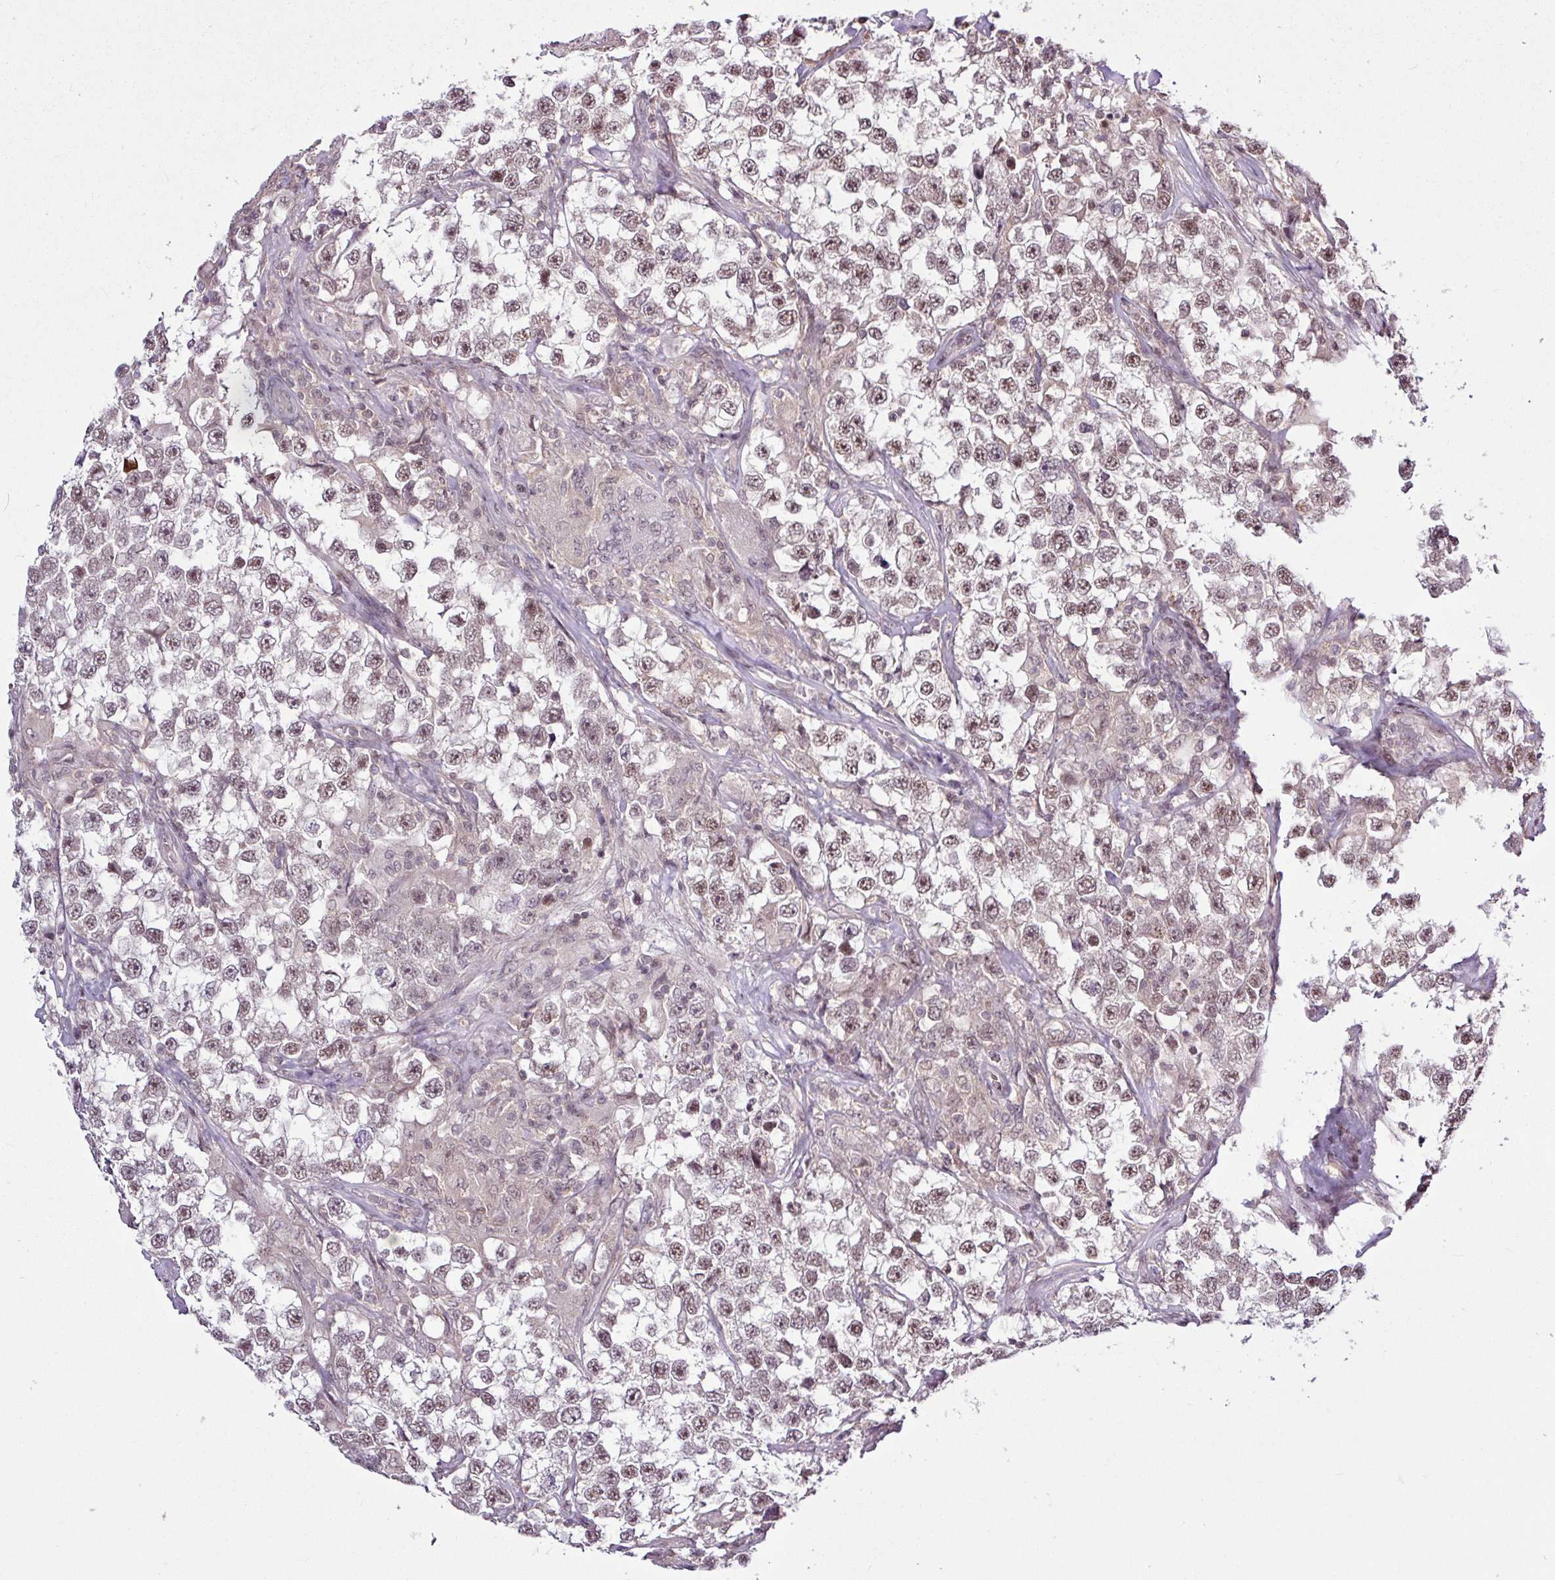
{"staining": {"intensity": "moderate", "quantity": ">75%", "location": "nuclear"}, "tissue": "testis cancer", "cell_type": "Tumor cells", "image_type": "cancer", "snomed": [{"axis": "morphology", "description": "Seminoma, NOS"}, {"axis": "topography", "description": "Testis"}], "caption": "A high-resolution image shows immunohistochemistry staining of seminoma (testis), which shows moderate nuclear positivity in about >75% of tumor cells. The protein is shown in brown color, while the nuclei are stained blue.", "gene": "ITPKC", "patient": {"sex": "male", "age": 46}}